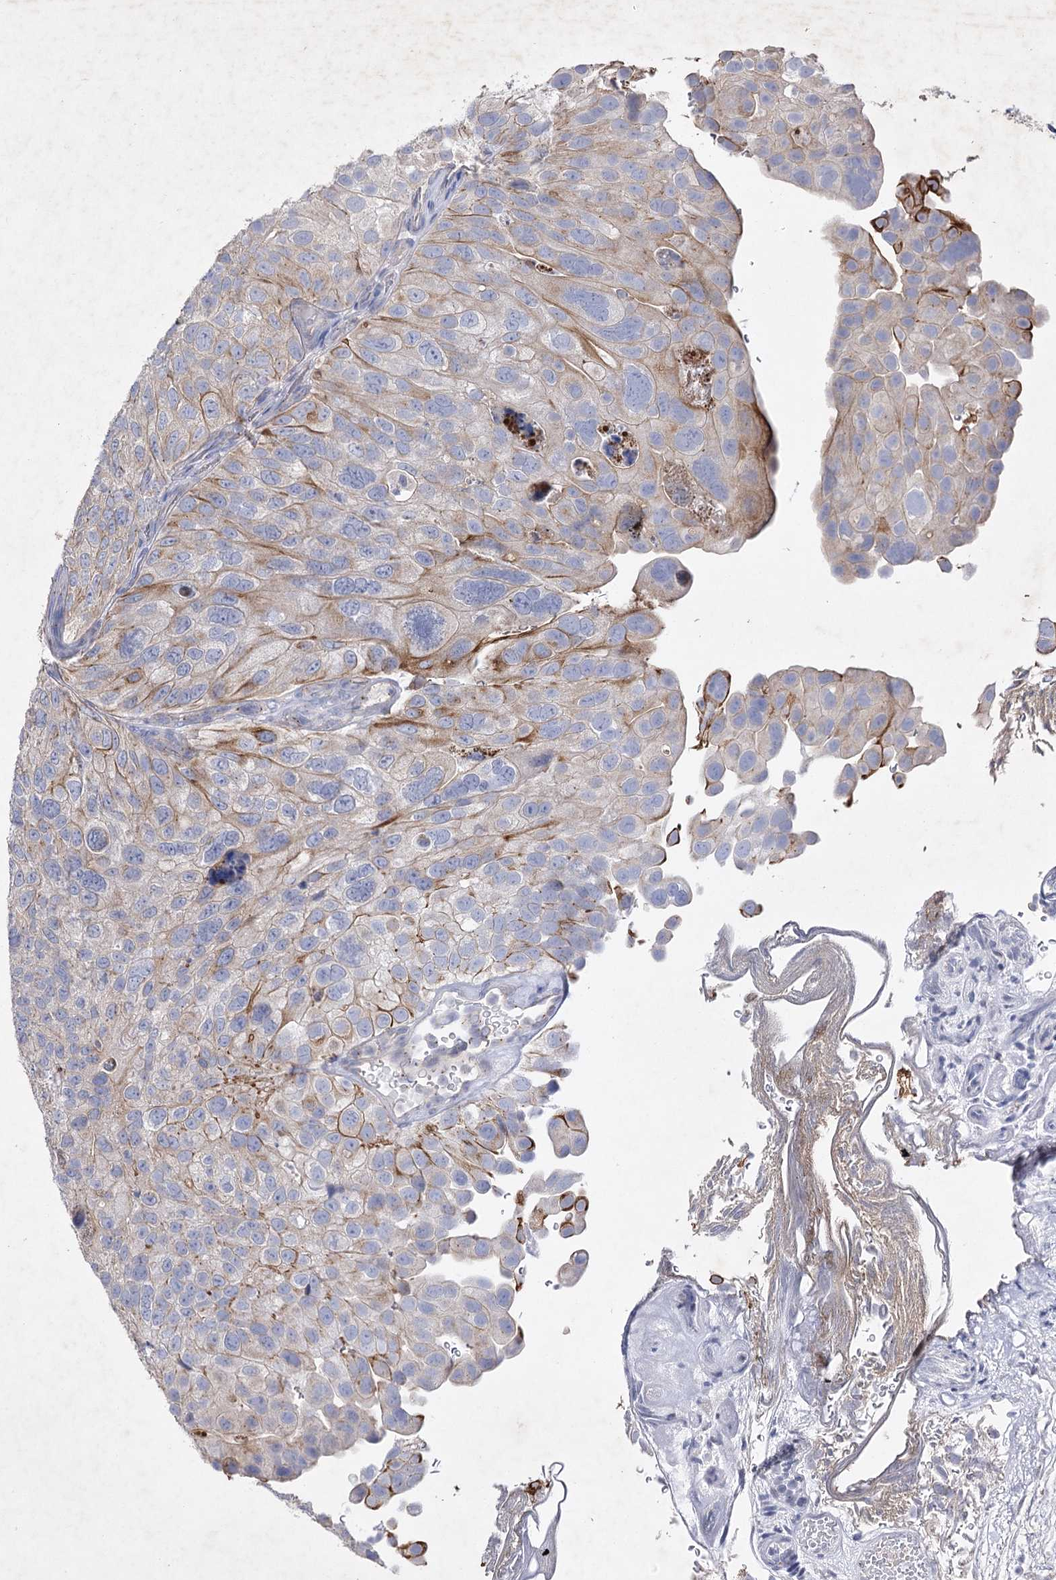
{"staining": {"intensity": "moderate", "quantity": "<25%", "location": "cytoplasmic/membranous"}, "tissue": "urothelial cancer", "cell_type": "Tumor cells", "image_type": "cancer", "snomed": [{"axis": "morphology", "description": "Urothelial carcinoma, Low grade"}, {"axis": "topography", "description": "Urinary bladder"}], "caption": "This is a micrograph of IHC staining of urothelial cancer, which shows moderate expression in the cytoplasmic/membranous of tumor cells.", "gene": "COX15", "patient": {"sex": "male", "age": 78}}